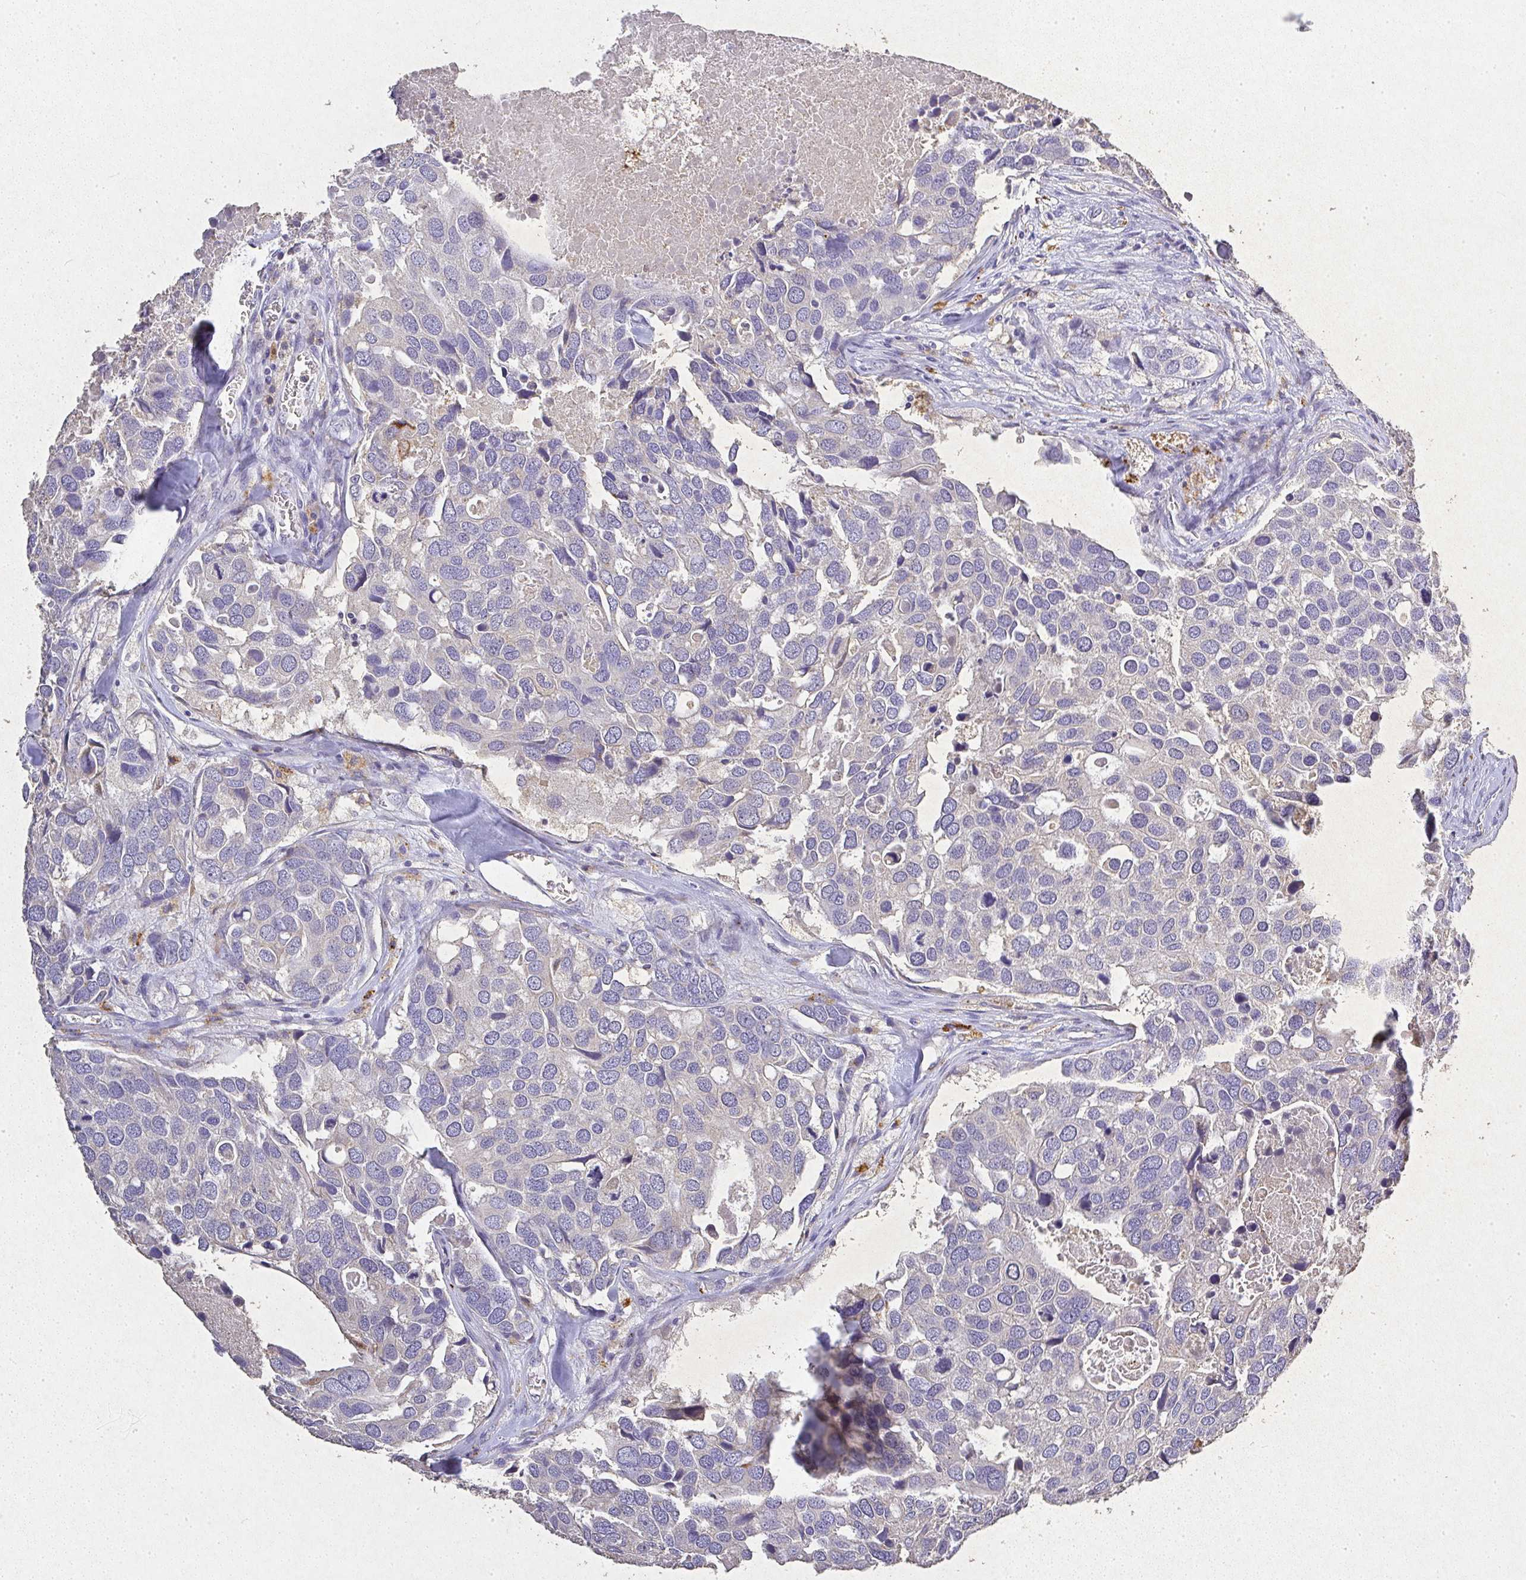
{"staining": {"intensity": "negative", "quantity": "none", "location": "none"}, "tissue": "breast cancer", "cell_type": "Tumor cells", "image_type": "cancer", "snomed": [{"axis": "morphology", "description": "Duct carcinoma"}, {"axis": "topography", "description": "Breast"}], "caption": "Immunohistochemical staining of human breast cancer (intraductal carcinoma) shows no significant positivity in tumor cells.", "gene": "RPS2", "patient": {"sex": "female", "age": 83}}